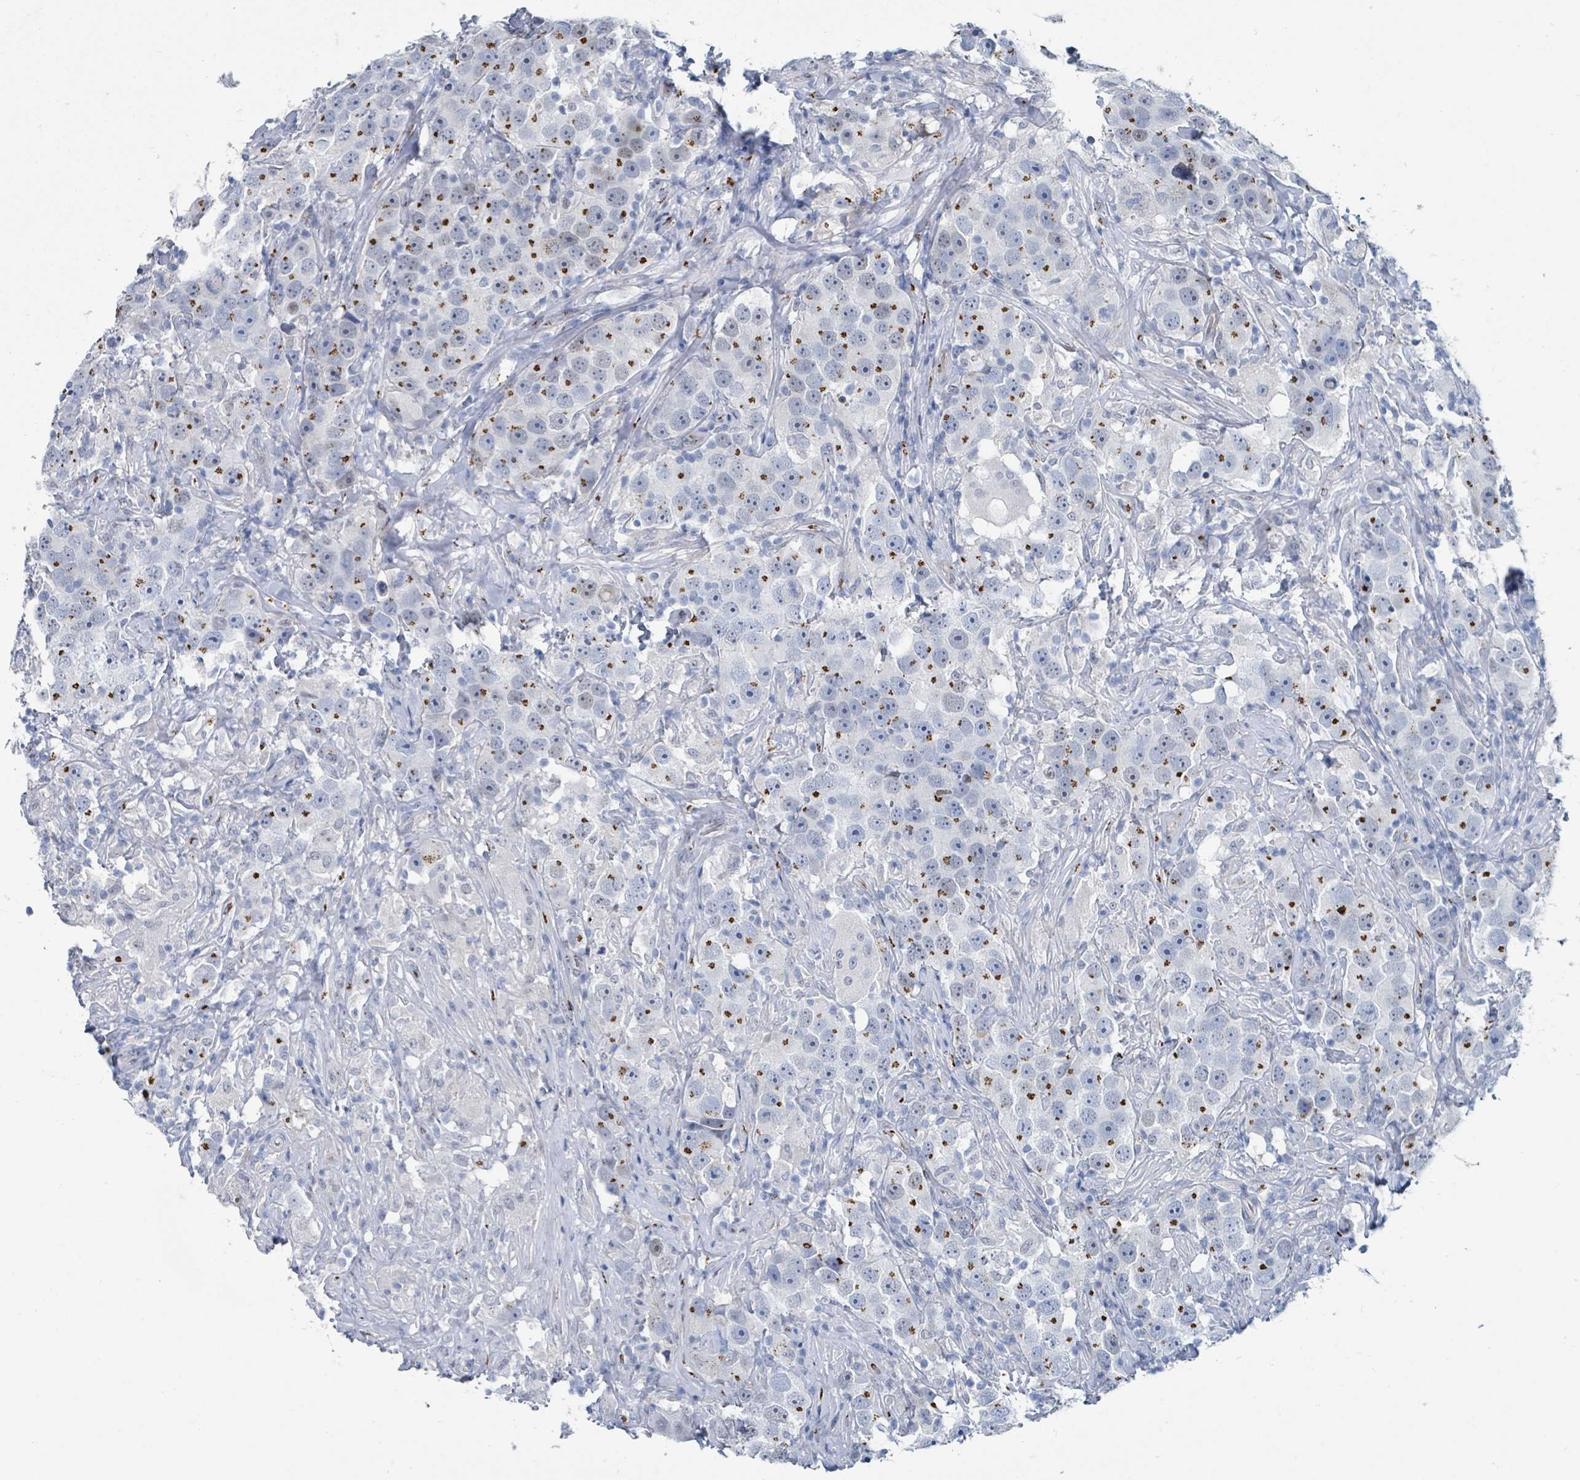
{"staining": {"intensity": "moderate", "quantity": "25%-75%", "location": "cytoplasmic/membranous"}, "tissue": "testis cancer", "cell_type": "Tumor cells", "image_type": "cancer", "snomed": [{"axis": "morphology", "description": "Seminoma, NOS"}, {"axis": "topography", "description": "Testis"}], "caption": "Brown immunohistochemical staining in seminoma (testis) shows moderate cytoplasmic/membranous positivity in about 25%-75% of tumor cells.", "gene": "DCAF5", "patient": {"sex": "male", "age": 49}}